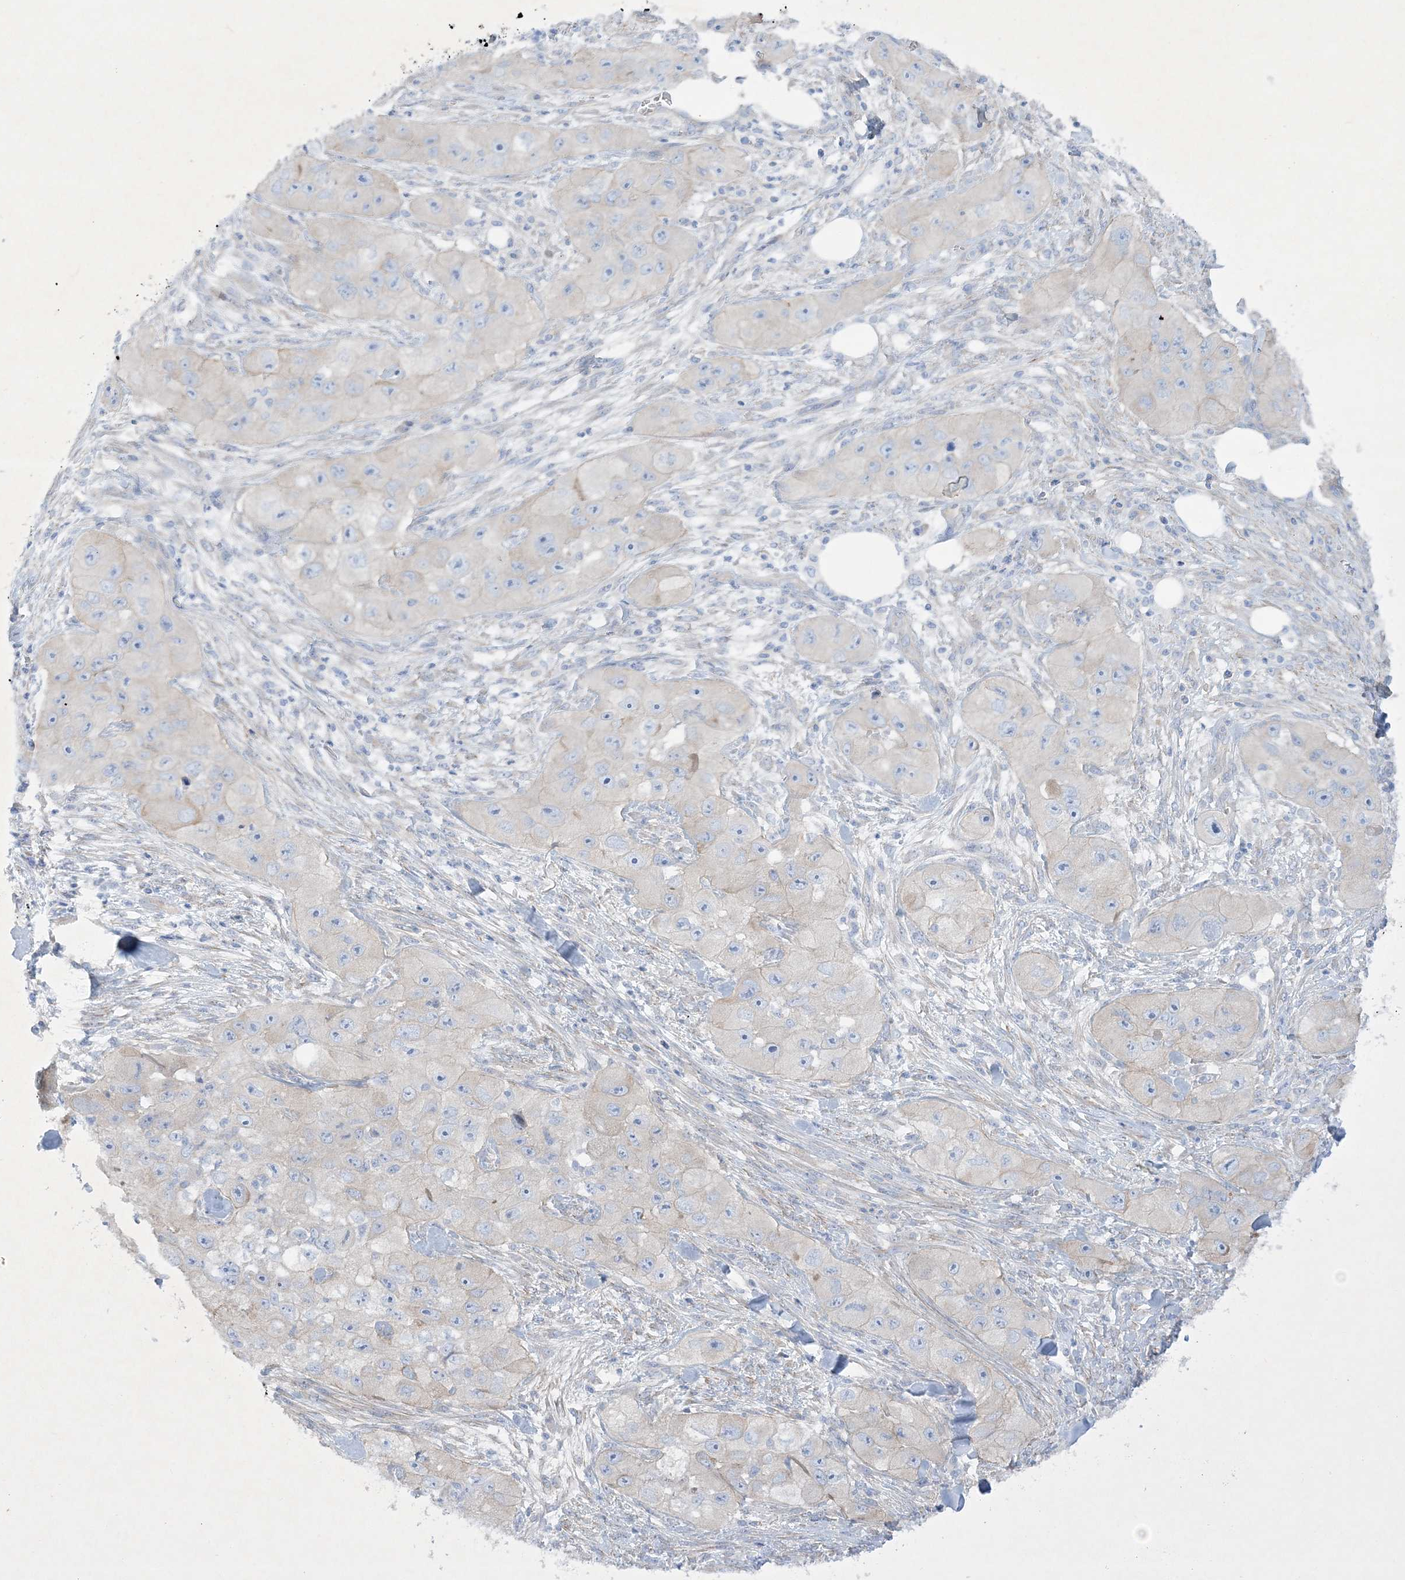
{"staining": {"intensity": "negative", "quantity": "none", "location": "none"}, "tissue": "skin cancer", "cell_type": "Tumor cells", "image_type": "cancer", "snomed": [{"axis": "morphology", "description": "Squamous cell carcinoma, NOS"}, {"axis": "topography", "description": "Skin"}, {"axis": "topography", "description": "Subcutis"}], "caption": "Tumor cells are negative for protein expression in human skin squamous cell carcinoma.", "gene": "FARSB", "patient": {"sex": "male", "age": 73}}